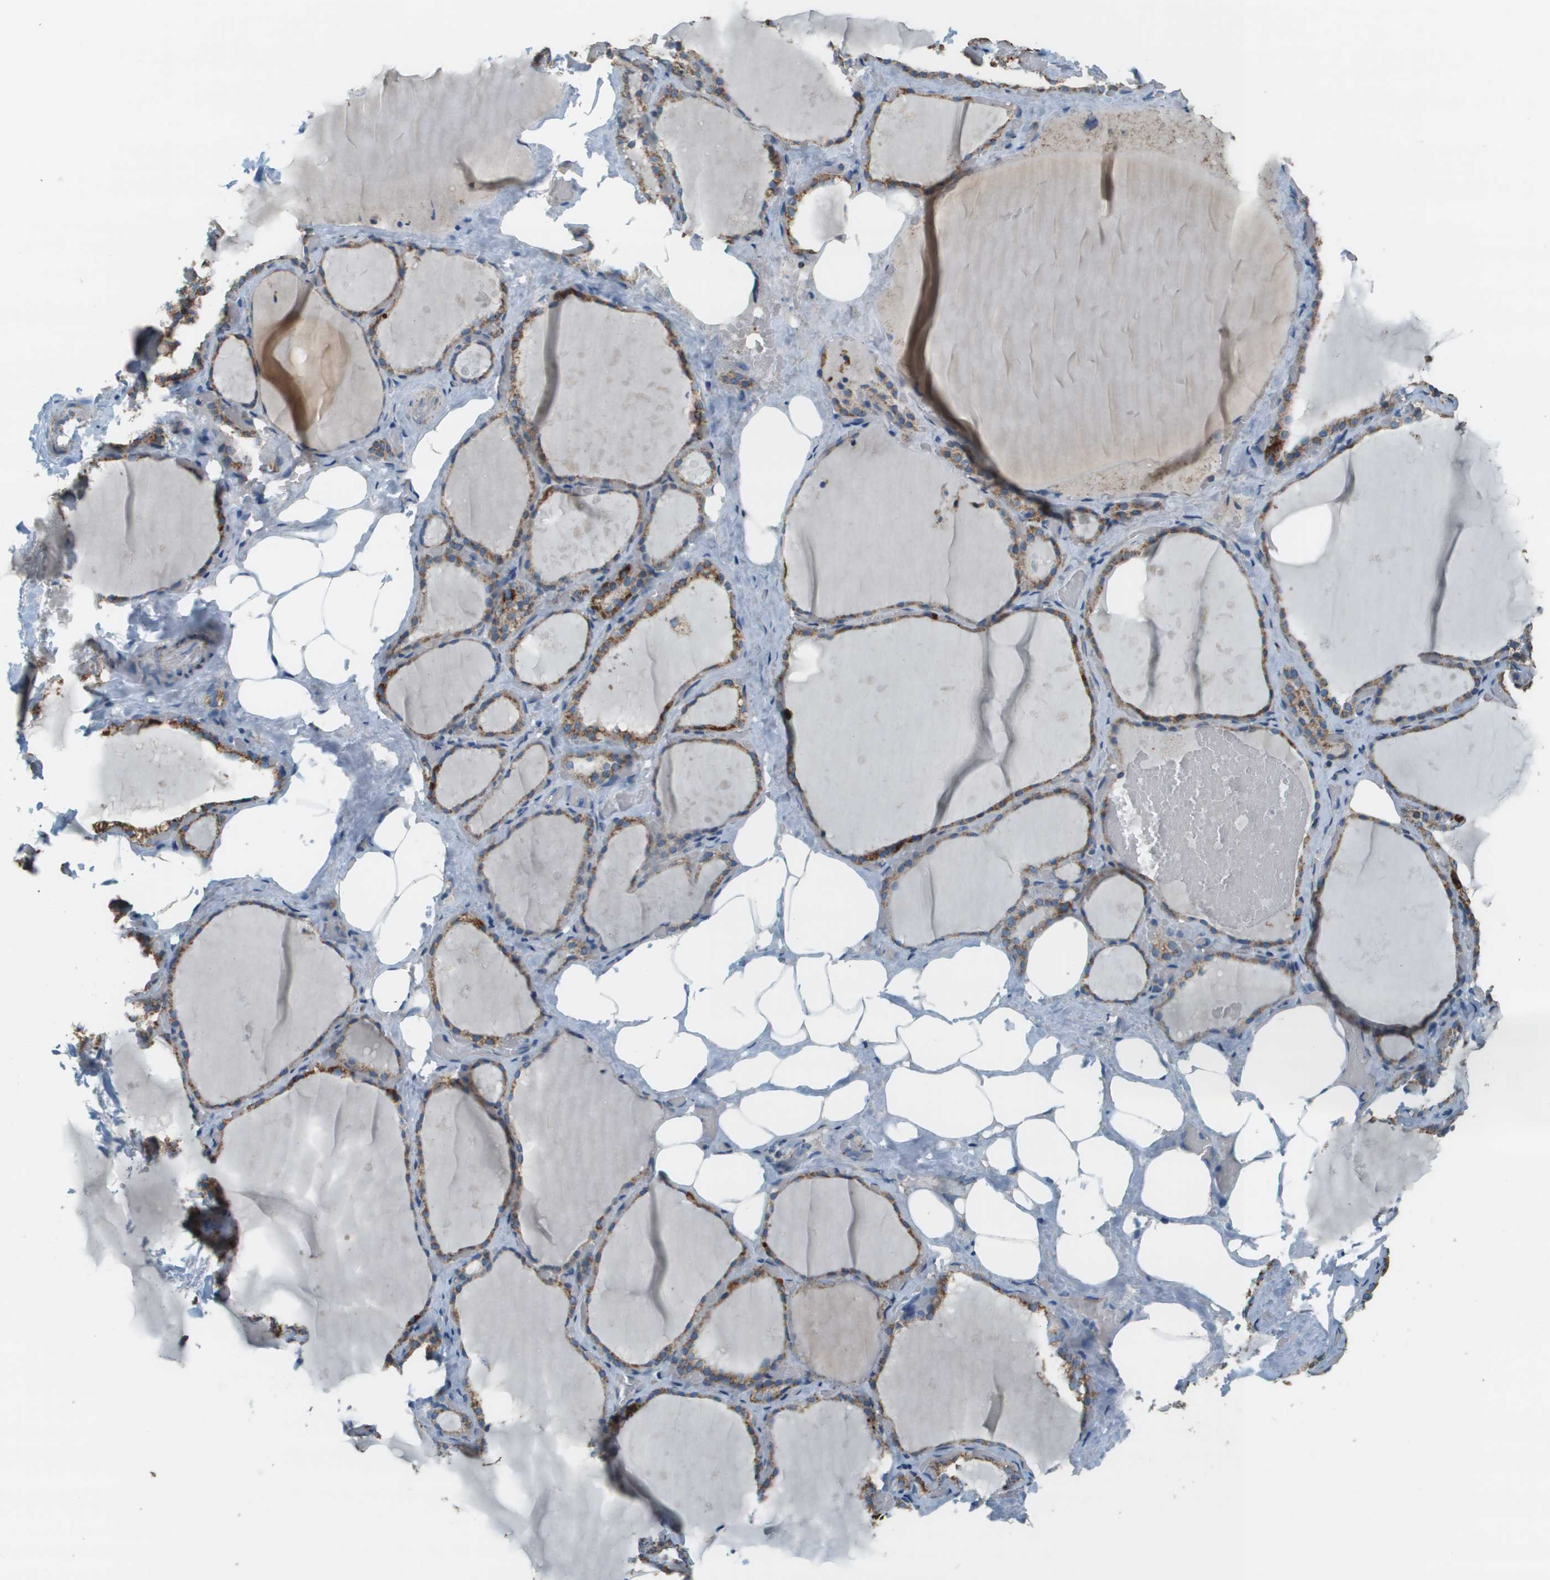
{"staining": {"intensity": "strong", "quantity": ">75%", "location": "cytoplasmic/membranous"}, "tissue": "thyroid gland", "cell_type": "Glandular cells", "image_type": "normal", "snomed": [{"axis": "morphology", "description": "Normal tissue, NOS"}, {"axis": "topography", "description": "Thyroid gland"}], "caption": "Thyroid gland stained with IHC exhibits strong cytoplasmic/membranous staining in approximately >75% of glandular cells. (DAB (3,3'-diaminobenzidine) IHC, brown staining for protein, blue staining for nuclei).", "gene": "FH", "patient": {"sex": "male", "age": 61}}